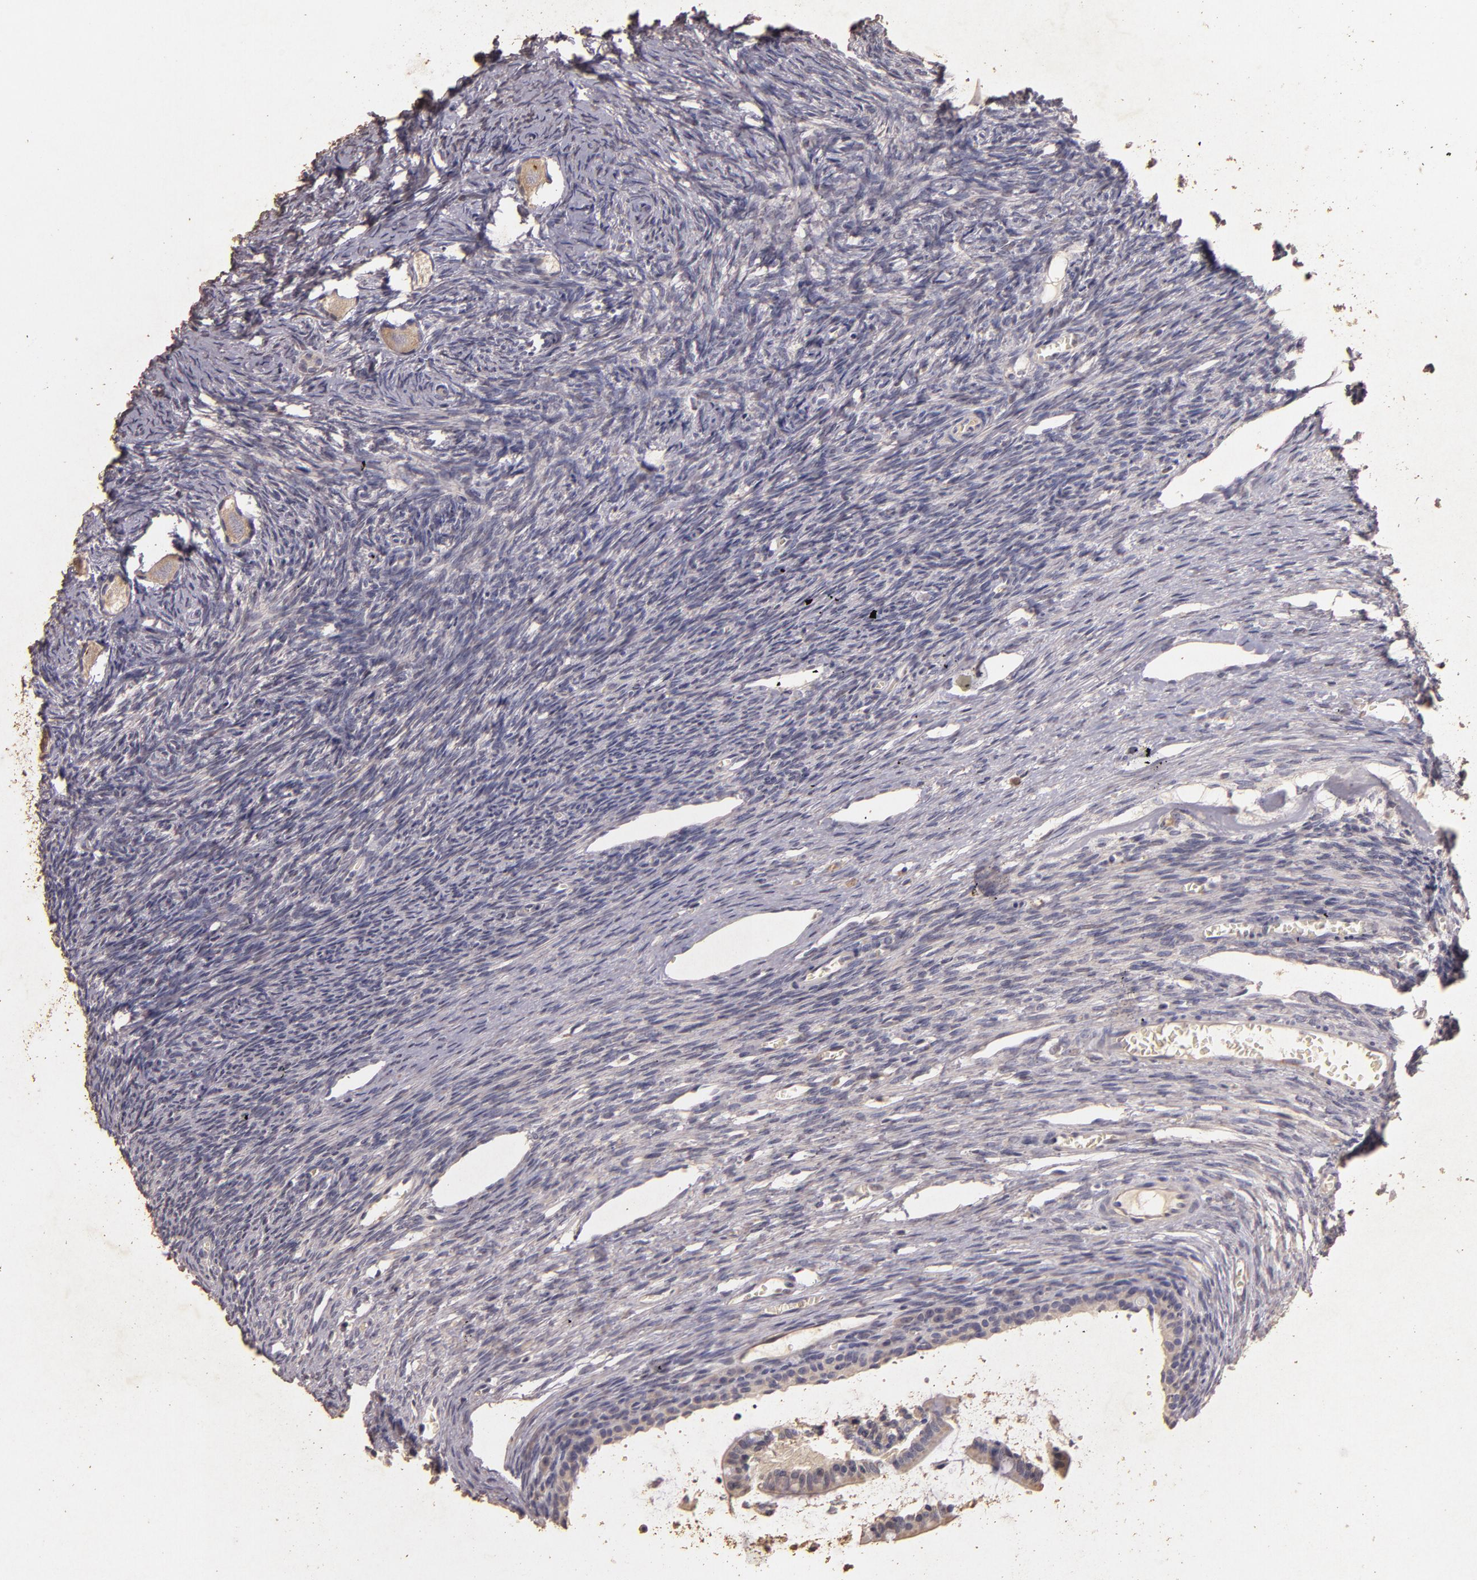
{"staining": {"intensity": "negative", "quantity": "none", "location": "none"}, "tissue": "ovary", "cell_type": "Follicle cells", "image_type": "normal", "snomed": [{"axis": "morphology", "description": "Normal tissue, NOS"}, {"axis": "topography", "description": "Ovary"}], "caption": "This is an immunohistochemistry image of benign human ovary. There is no positivity in follicle cells.", "gene": "BCL2L13", "patient": {"sex": "female", "age": 27}}